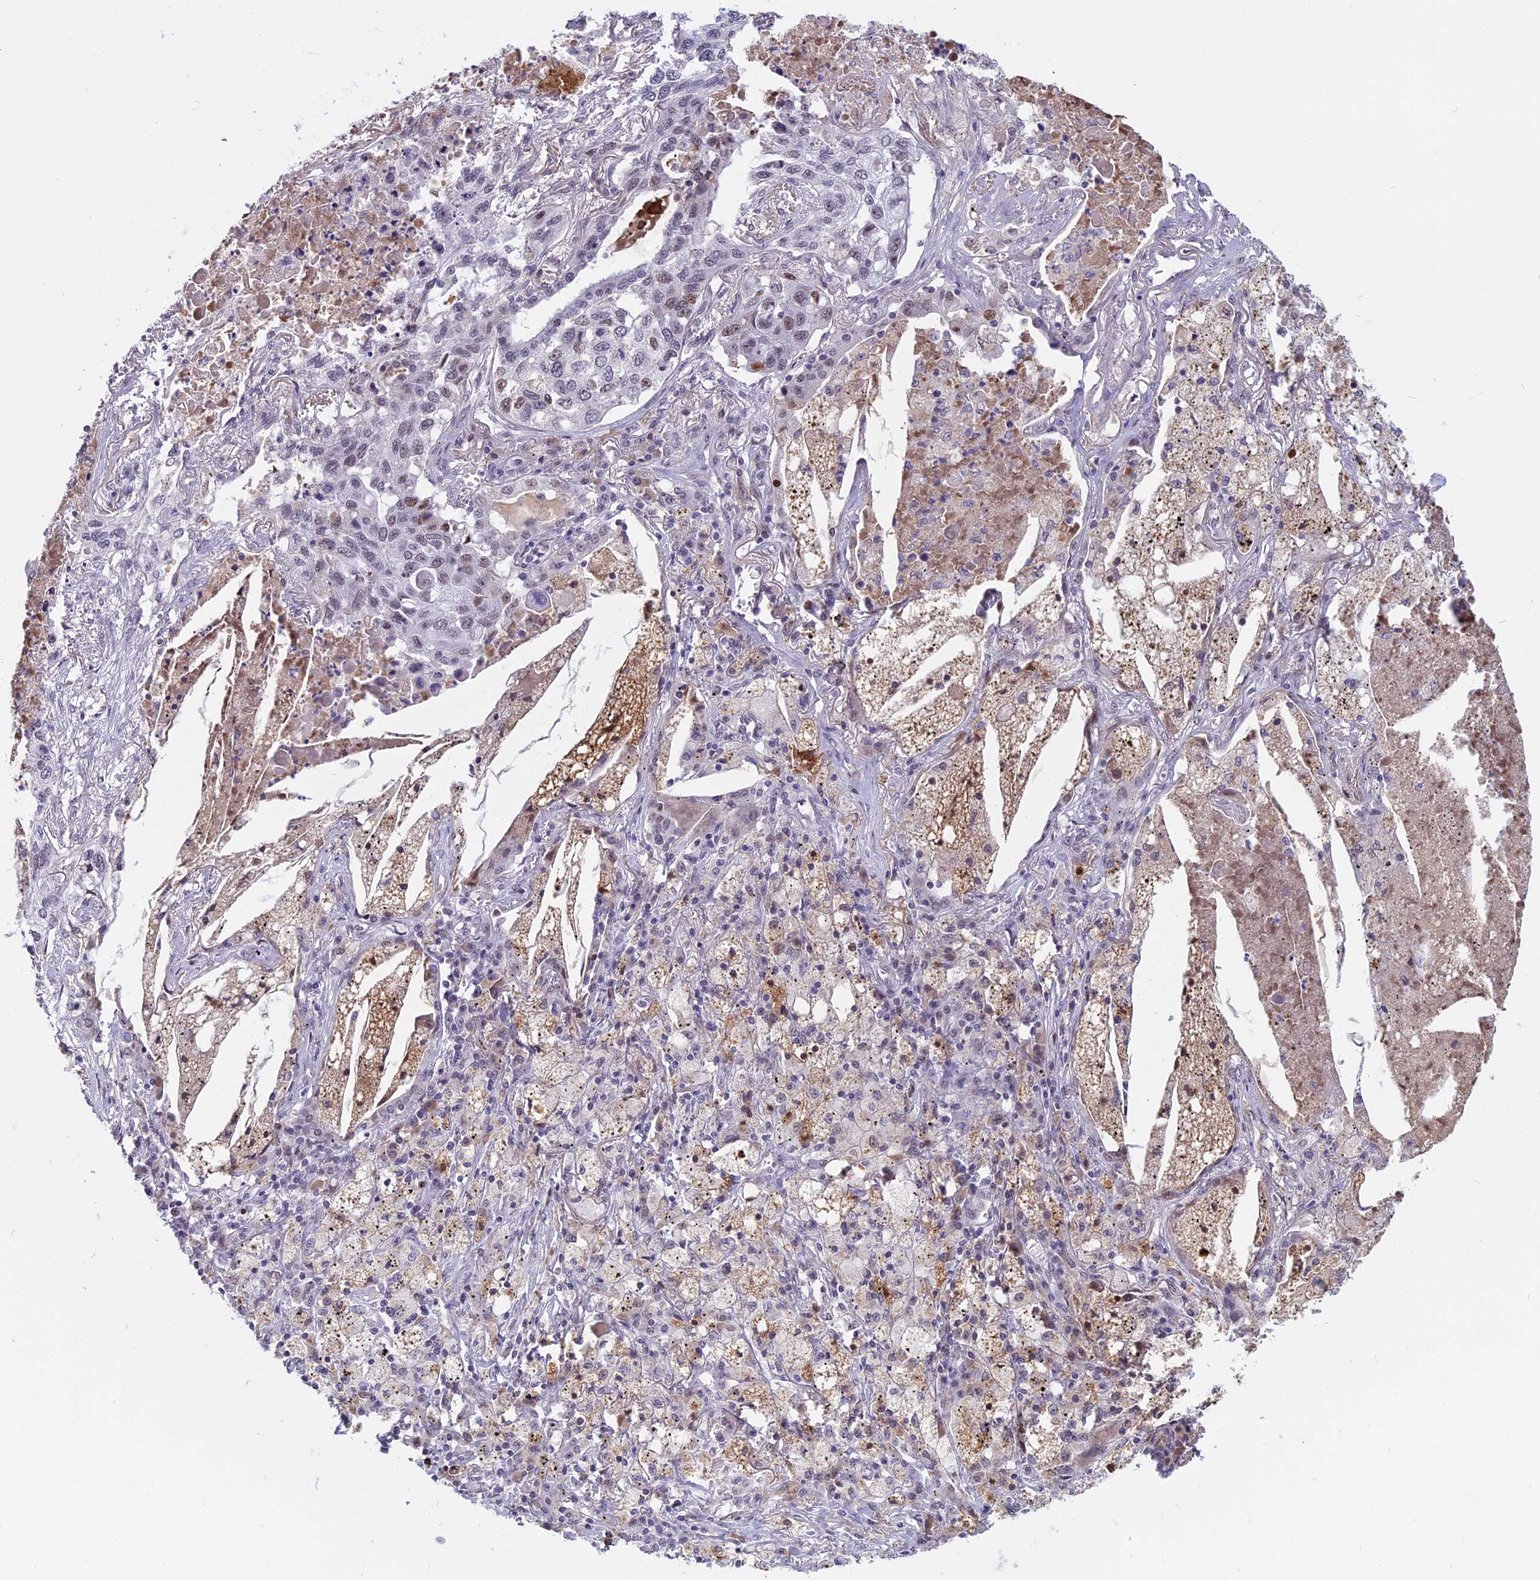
{"staining": {"intensity": "moderate", "quantity": "<25%", "location": "nuclear"}, "tissue": "lung cancer", "cell_type": "Tumor cells", "image_type": "cancer", "snomed": [{"axis": "morphology", "description": "Squamous cell carcinoma, NOS"}, {"axis": "topography", "description": "Lung"}], "caption": "A histopathology image of human squamous cell carcinoma (lung) stained for a protein demonstrates moderate nuclear brown staining in tumor cells.", "gene": "CDC7", "patient": {"sex": "female", "age": 63}}